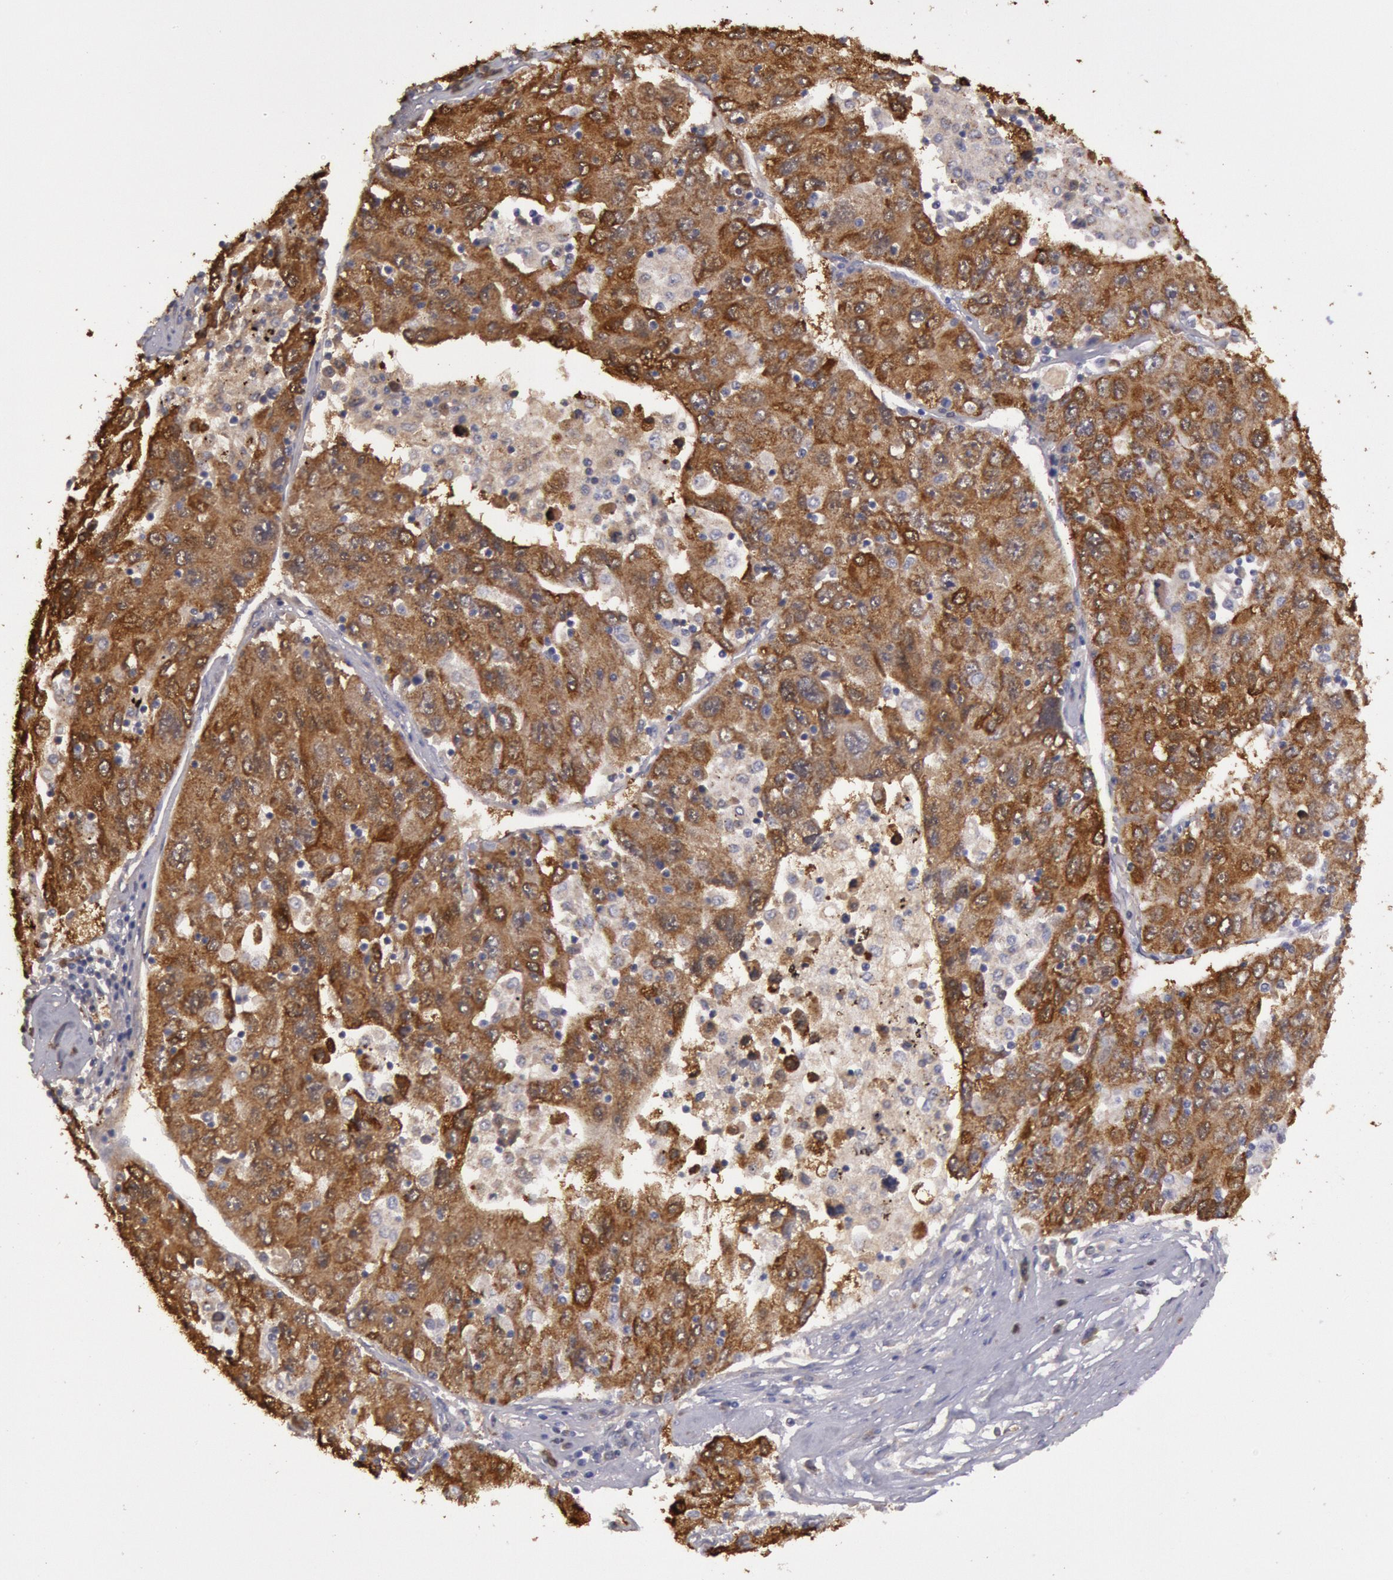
{"staining": {"intensity": "strong", "quantity": ">75%", "location": "cytoplasmic/membranous"}, "tissue": "liver cancer", "cell_type": "Tumor cells", "image_type": "cancer", "snomed": [{"axis": "morphology", "description": "Carcinoma, Hepatocellular, NOS"}, {"axis": "topography", "description": "Liver"}], "caption": "Protein staining of liver cancer tissue displays strong cytoplasmic/membranous expression in approximately >75% of tumor cells.", "gene": "MPST", "patient": {"sex": "male", "age": 49}}